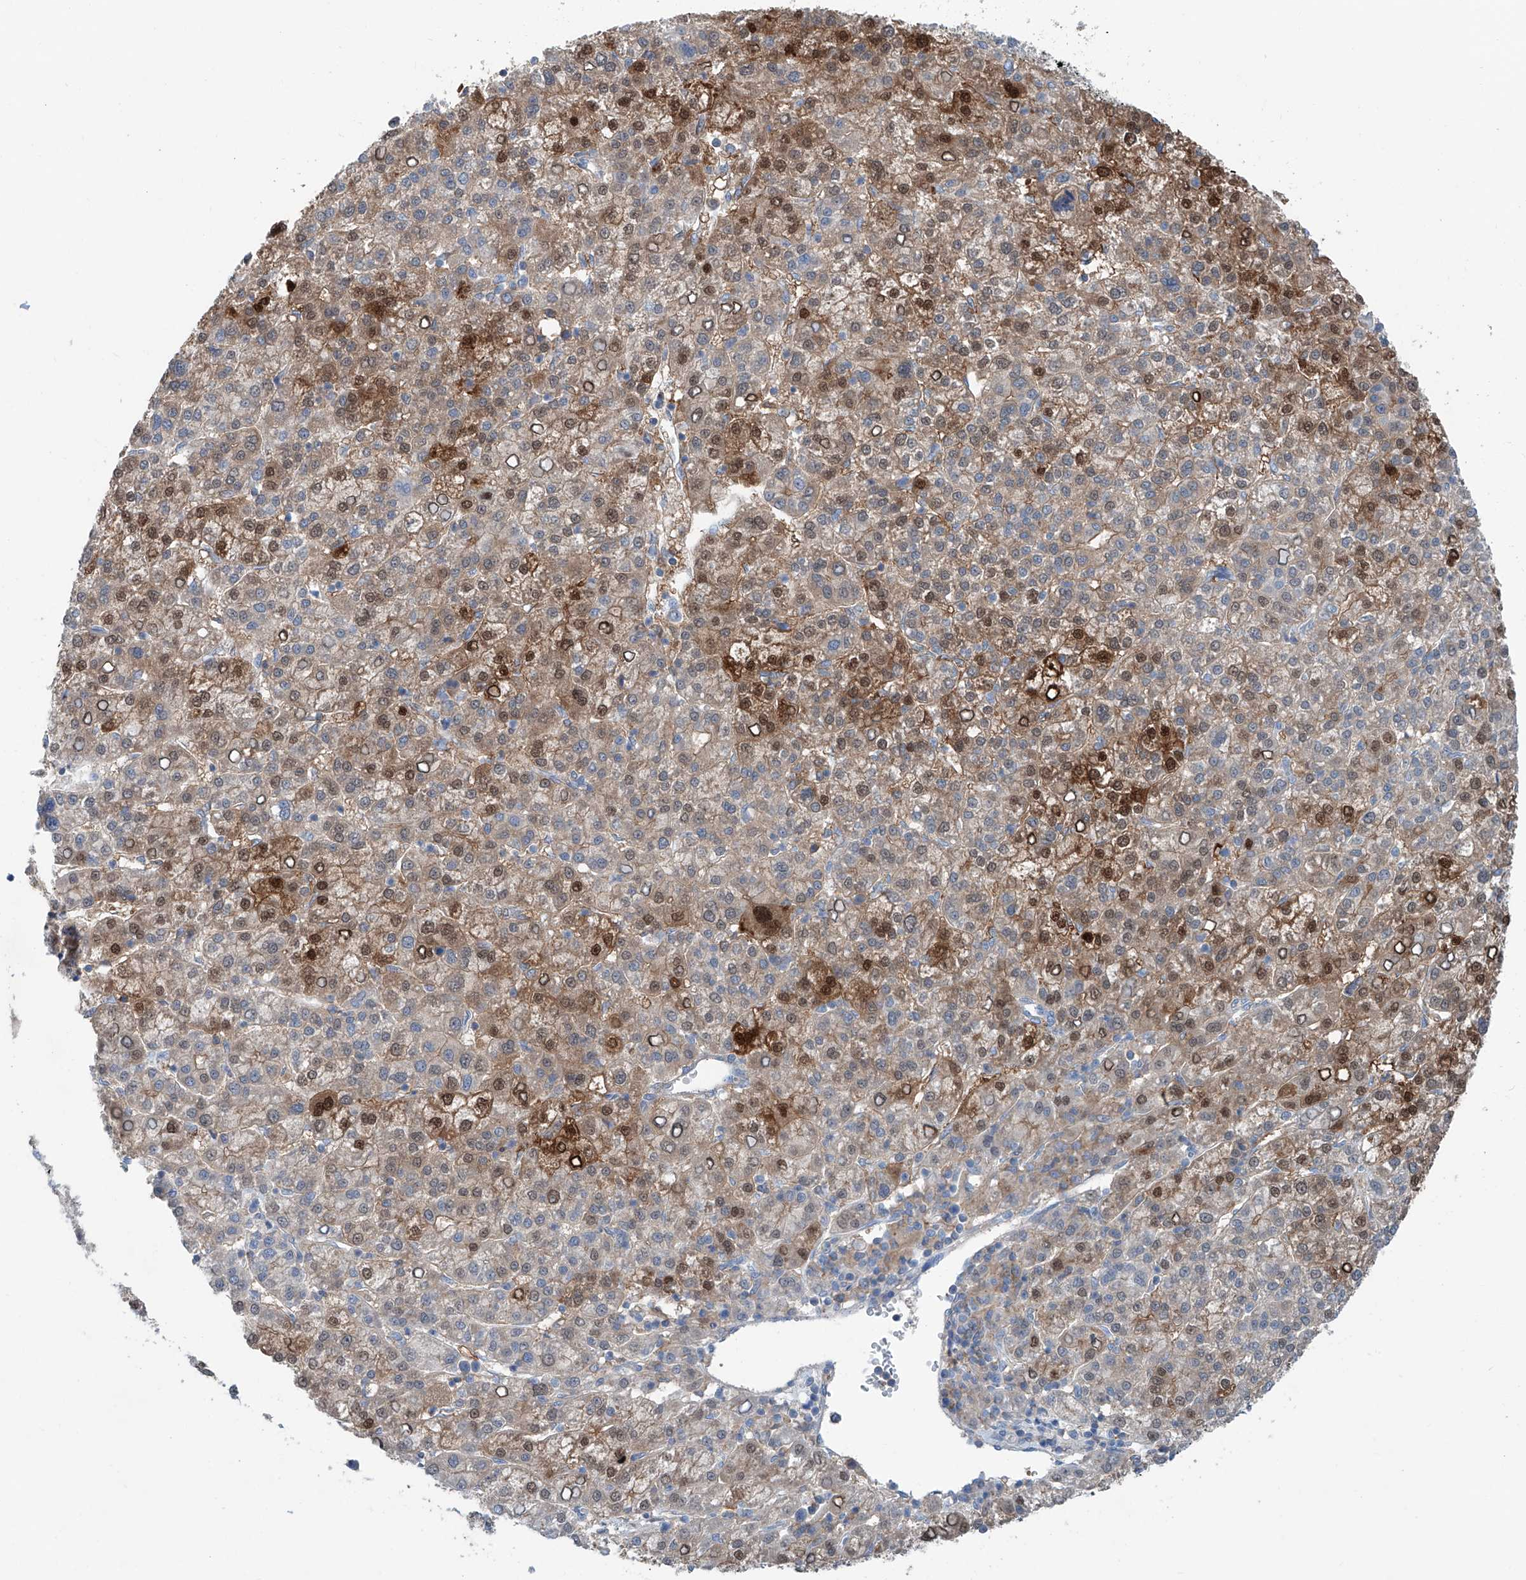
{"staining": {"intensity": "moderate", "quantity": "25%-75%", "location": "cytoplasmic/membranous,nuclear"}, "tissue": "liver cancer", "cell_type": "Tumor cells", "image_type": "cancer", "snomed": [{"axis": "morphology", "description": "Carcinoma, Hepatocellular, NOS"}, {"axis": "topography", "description": "Liver"}], "caption": "Immunohistochemistry (DAB) staining of human liver cancer (hepatocellular carcinoma) reveals moderate cytoplasmic/membranous and nuclear protein positivity in about 25%-75% of tumor cells.", "gene": "ANKRD34A", "patient": {"sex": "female", "age": 58}}